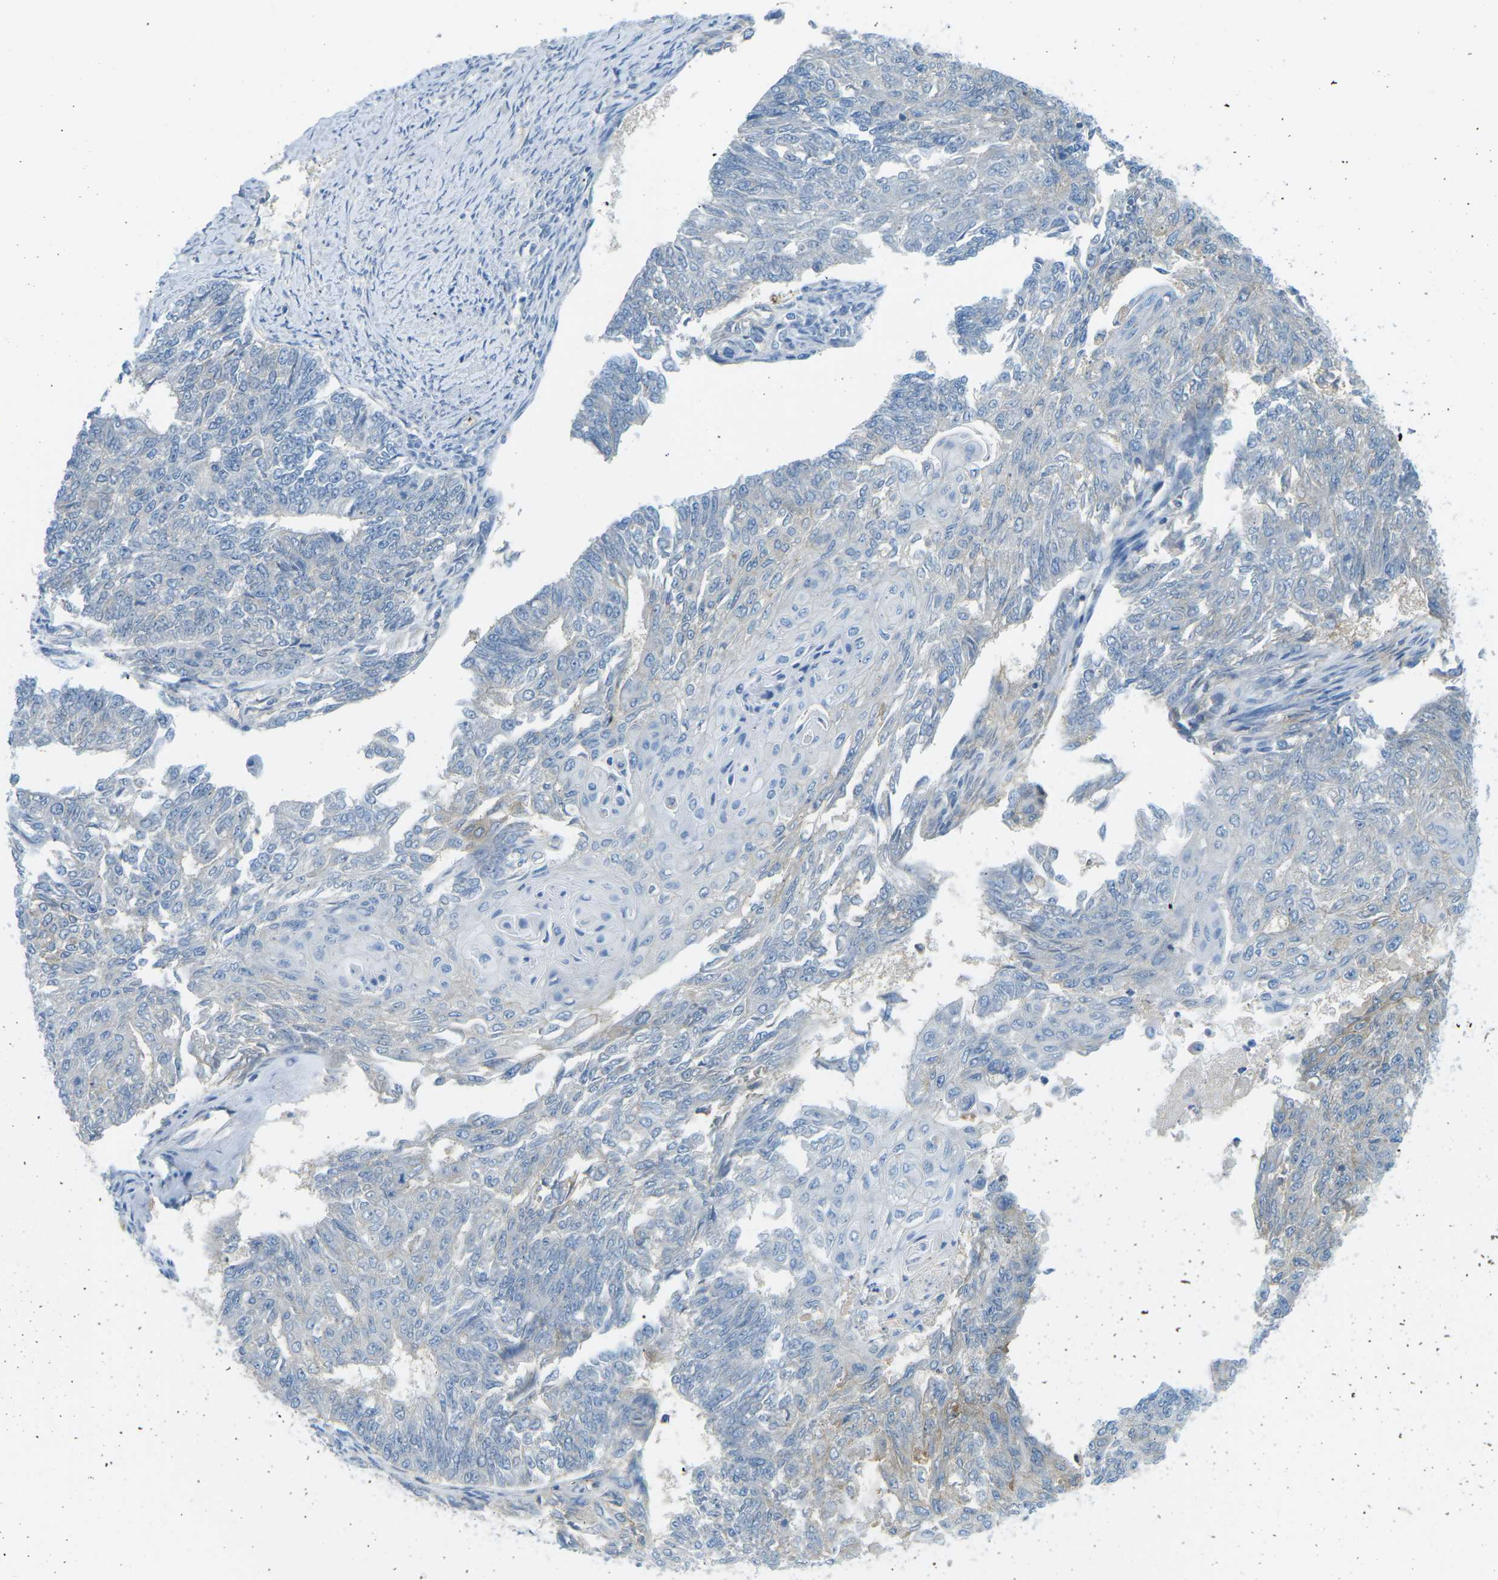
{"staining": {"intensity": "negative", "quantity": "none", "location": "none"}, "tissue": "endometrial cancer", "cell_type": "Tumor cells", "image_type": "cancer", "snomed": [{"axis": "morphology", "description": "Adenocarcinoma, NOS"}, {"axis": "topography", "description": "Endometrium"}], "caption": "Tumor cells show no significant protein expression in endometrial cancer (adenocarcinoma).", "gene": "CD47", "patient": {"sex": "female", "age": 32}}